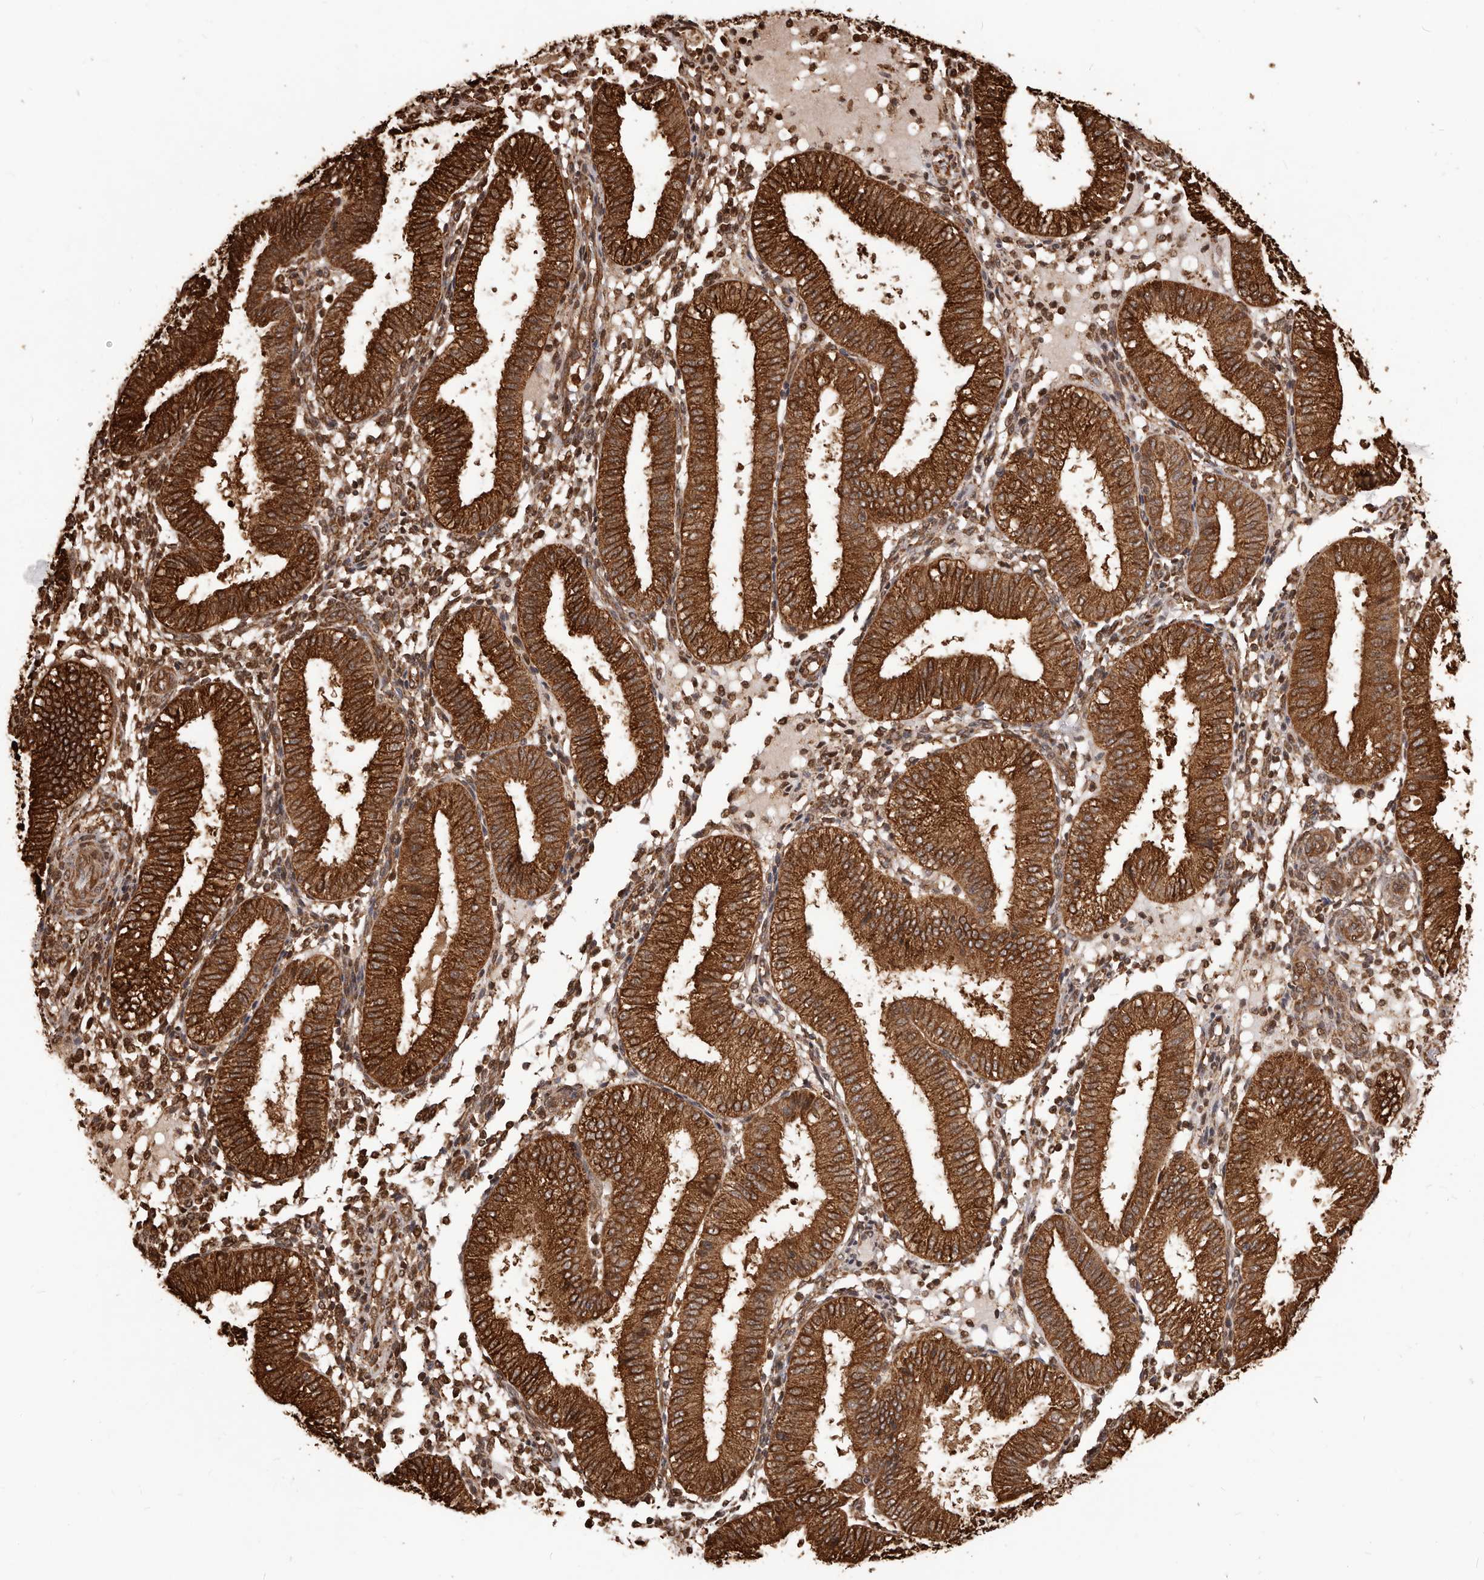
{"staining": {"intensity": "moderate", "quantity": ">75%", "location": "cytoplasmic/membranous"}, "tissue": "endometrium", "cell_type": "Cells in endometrial stroma", "image_type": "normal", "snomed": [{"axis": "morphology", "description": "Normal tissue, NOS"}, {"axis": "topography", "description": "Endometrium"}], "caption": "Immunohistochemistry (IHC) staining of normal endometrium, which shows medium levels of moderate cytoplasmic/membranous staining in approximately >75% of cells in endometrial stroma indicating moderate cytoplasmic/membranous protein expression. The staining was performed using DAB (3,3'-diaminobenzidine) (brown) for protein detection and nuclei were counterstained in hematoxylin (blue).", "gene": "MTO1", "patient": {"sex": "female", "age": 39}}